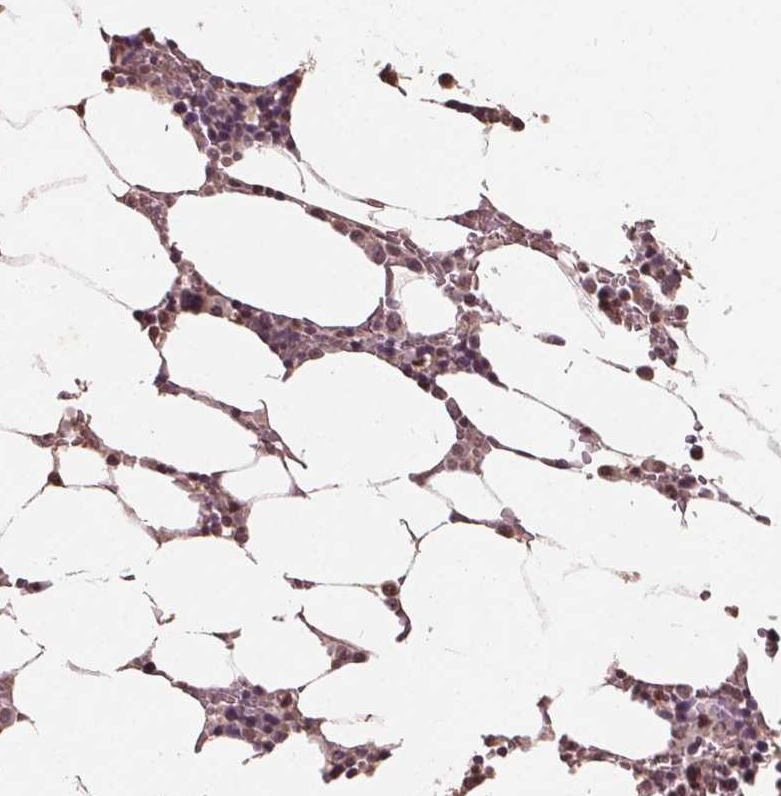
{"staining": {"intensity": "weak", "quantity": "25%-75%", "location": "nuclear"}, "tissue": "bone marrow", "cell_type": "Hematopoietic cells", "image_type": "normal", "snomed": [{"axis": "morphology", "description": "Normal tissue, NOS"}, {"axis": "topography", "description": "Bone marrow"}], "caption": "Immunohistochemistry (IHC) micrograph of benign human bone marrow stained for a protein (brown), which demonstrates low levels of weak nuclear positivity in about 25%-75% of hematopoietic cells.", "gene": "DNMT3B", "patient": {"sex": "female", "age": 52}}